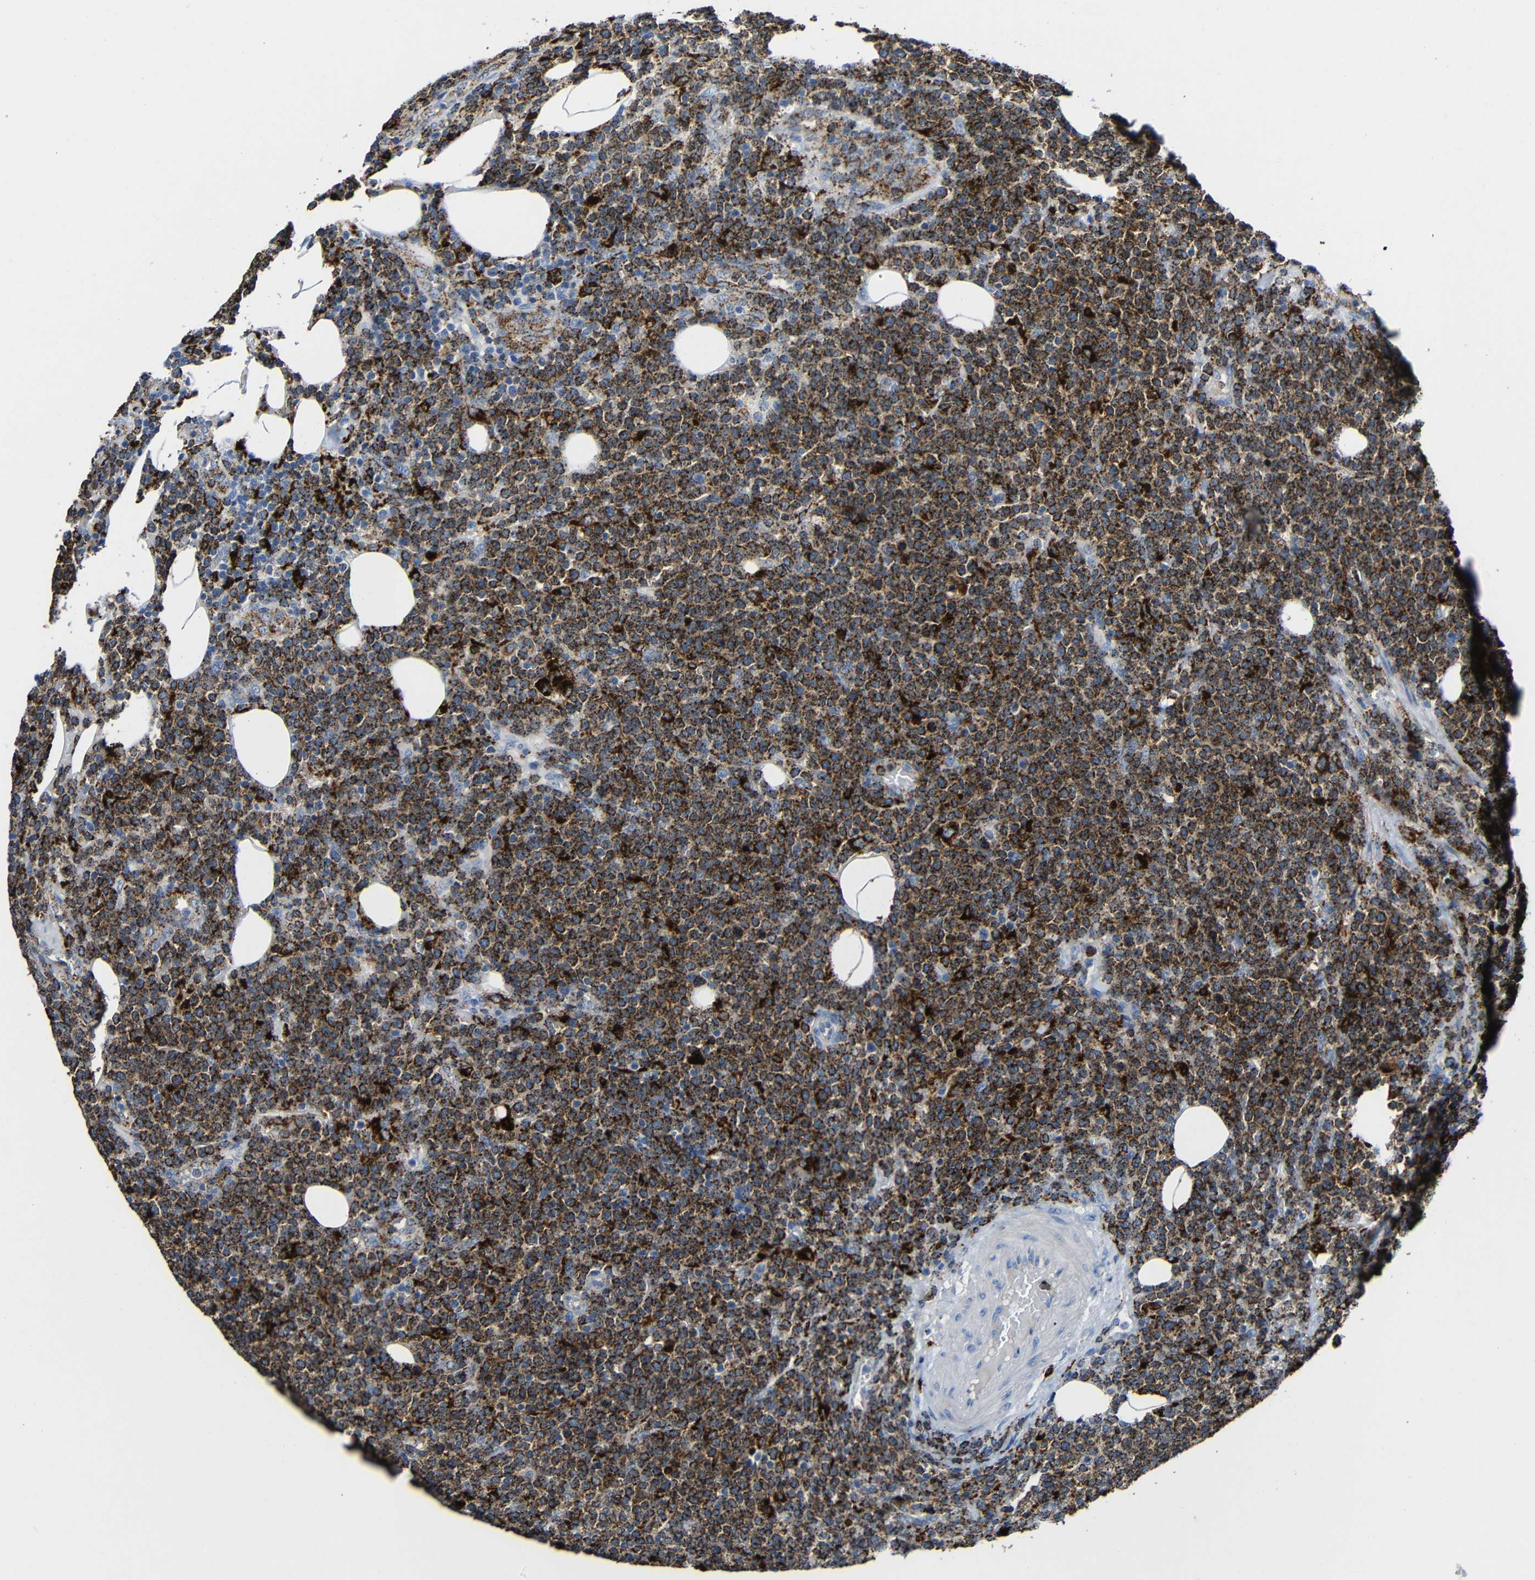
{"staining": {"intensity": "strong", "quantity": ">75%", "location": "cytoplasmic/membranous"}, "tissue": "lymphoma", "cell_type": "Tumor cells", "image_type": "cancer", "snomed": [{"axis": "morphology", "description": "Malignant lymphoma, non-Hodgkin's type, High grade"}, {"axis": "topography", "description": "Lymph node"}], "caption": "Human malignant lymphoma, non-Hodgkin's type (high-grade) stained with a brown dye displays strong cytoplasmic/membranous positive expression in approximately >75% of tumor cells.", "gene": "HLA-DMA", "patient": {"sex": "male", "age": 61}}